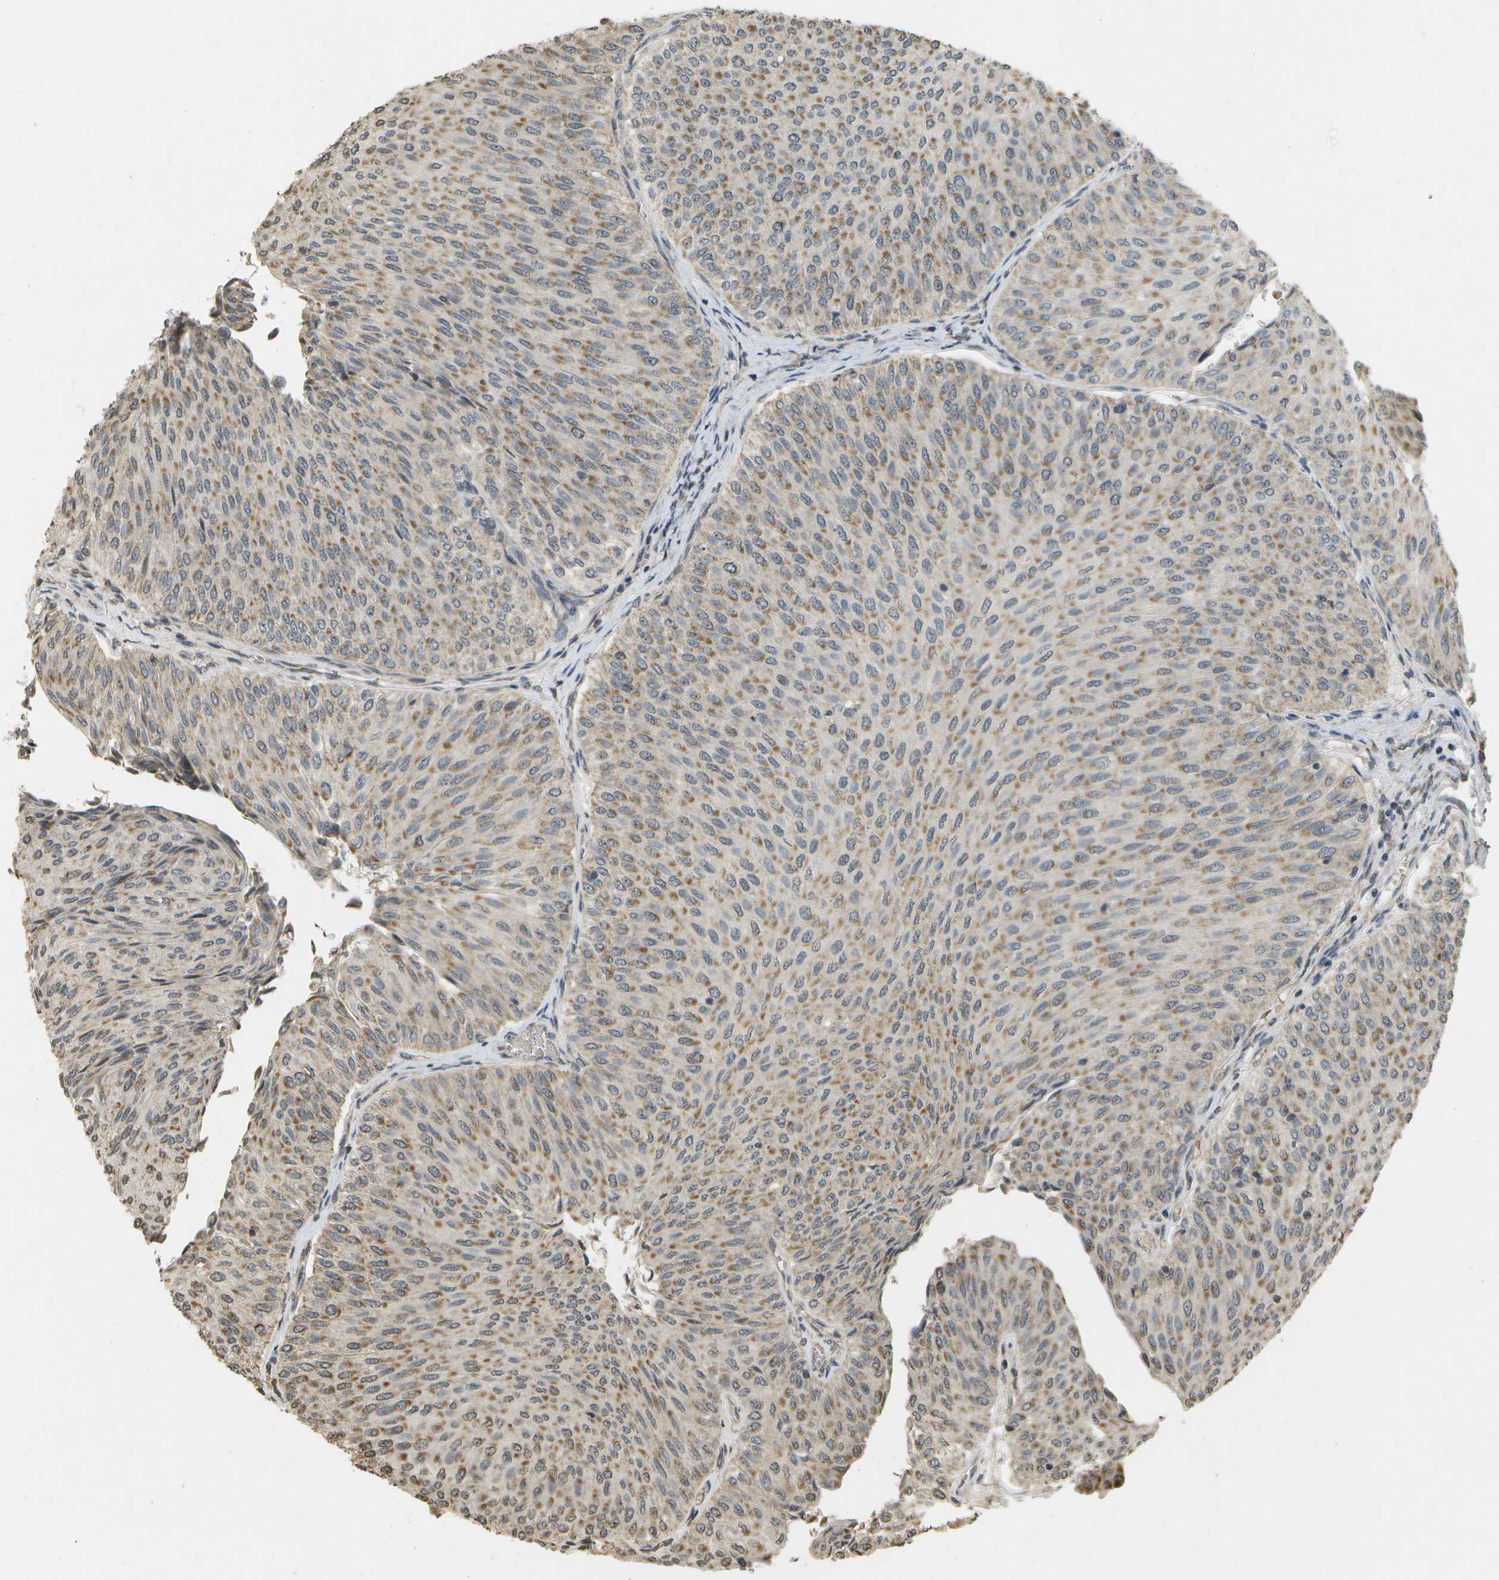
{"staining": {"intensity": "moderate", "quantity": ">75%", "location": "cytoplasmic/membranous"}, "tissue": "urothelial cancer", "cell_type": "Tumor cells", "image_type": "cancer", "snomed": [{"axis": "morphology", "description": "Urothelial carcinoma, Low grade"}, {"axis": "topography", "description": "Urinary bladder"}], "caption": "Immunohistochemistry (IHC) of human low-grade urothelial carcinoma demonstrates medium levels of moderate cytoplasmic/membranous expression in approximately >75% of tumor cells.", "gene": "RAB21", "patient": {"sex": "male", "age": 78}}